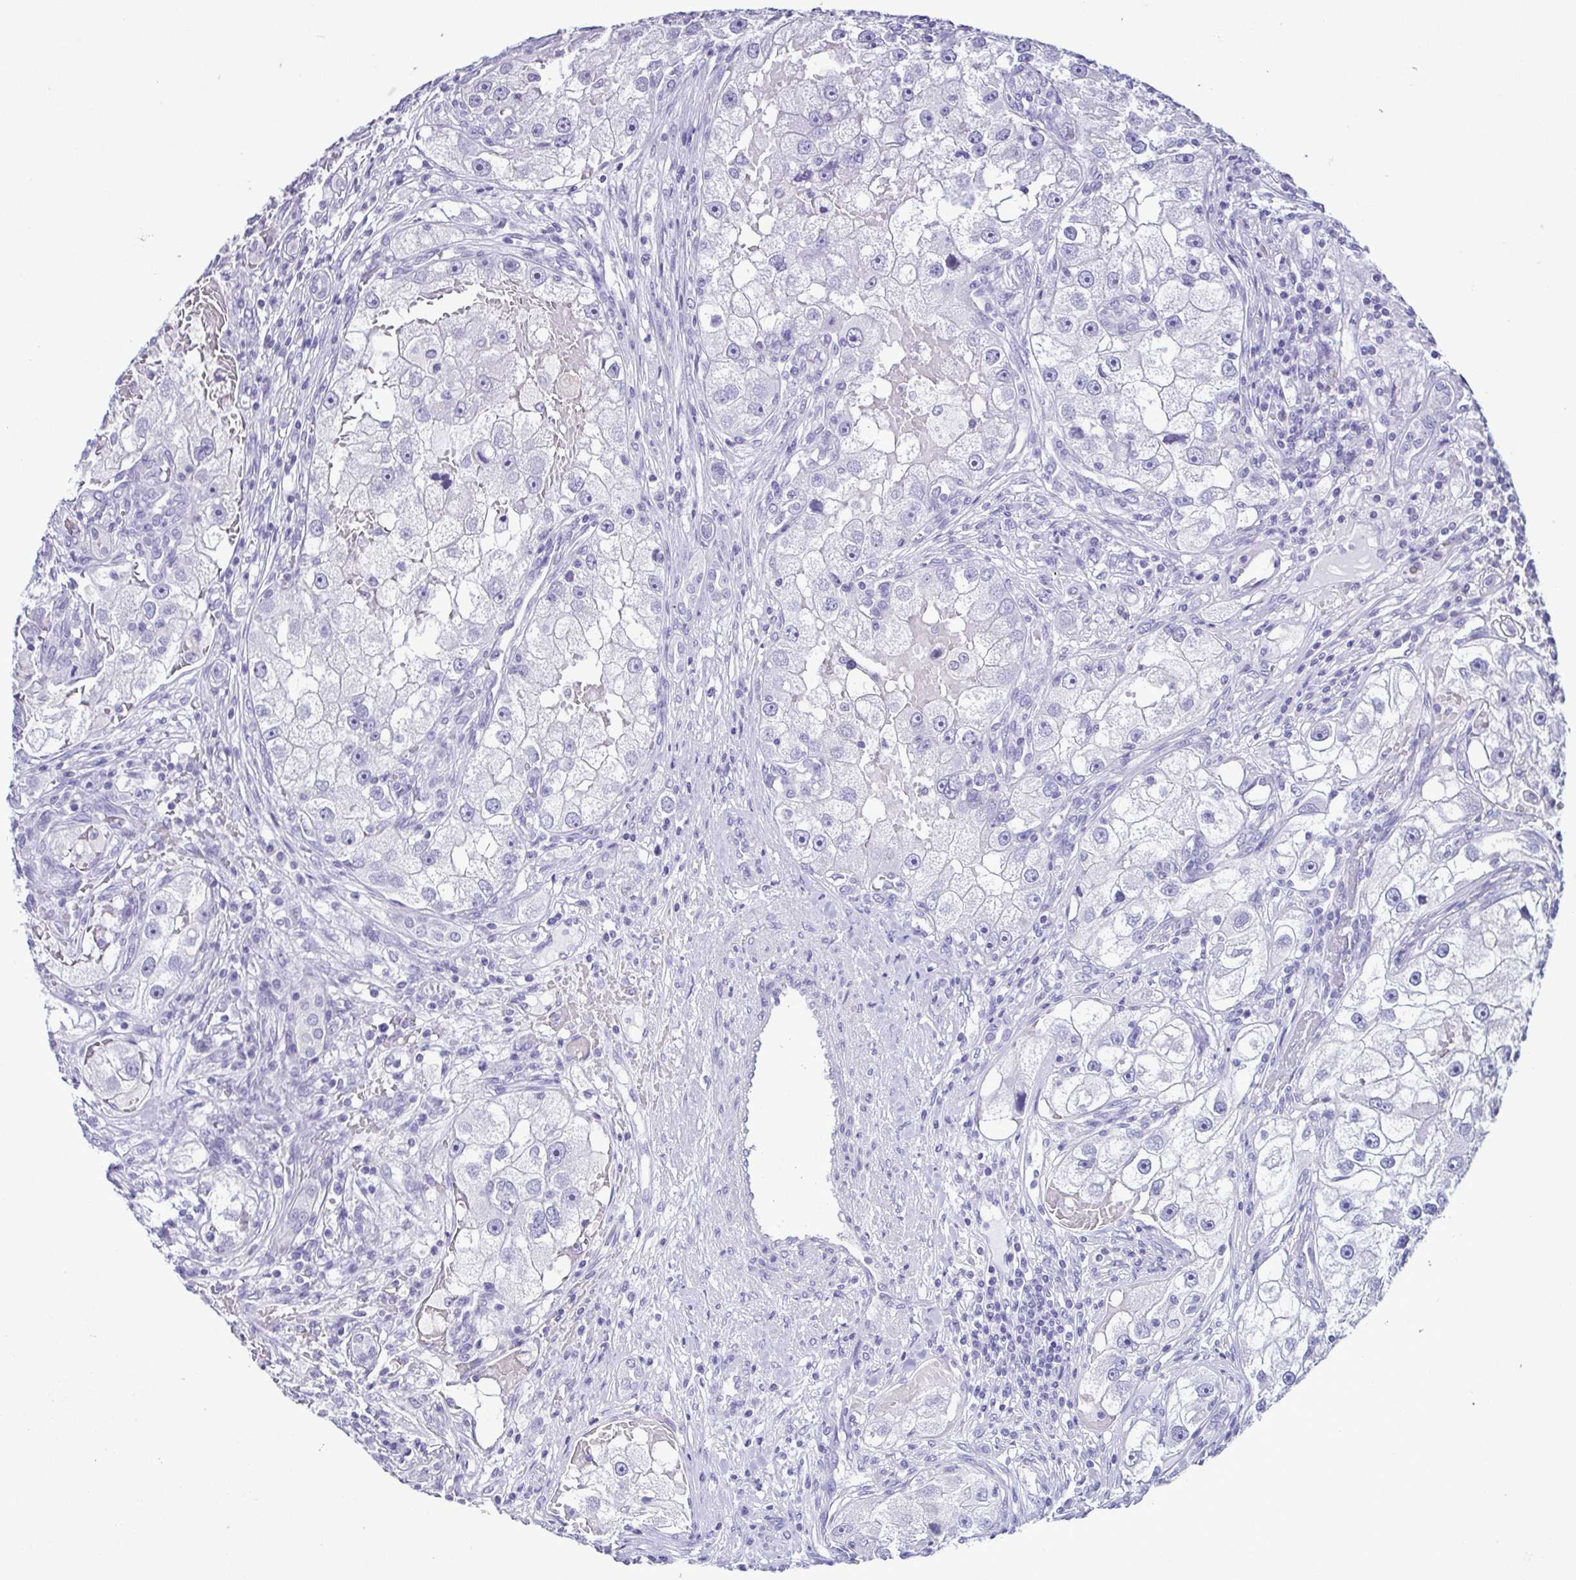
{"staining": {"intensity": "negative", "quantity": "none", "location": "none"}, "tissue": "renal cancer", "cell_type": "Tumor cells", "image_type": "cancer", "snomed": [{"axis": "morphology", "description": "Adenocarcinoma, NOS"}, {"axis": "topography", "description": "Kidney"}], "caption": "Immunohistochemistry (IHC) micrograph of renal cancer stained for a protein (brown), which reveals no expression in tumor cells. Nuclei are stained in blue.", "gene": "CBY2", "patient": {"sex": "male", "age": 63}}